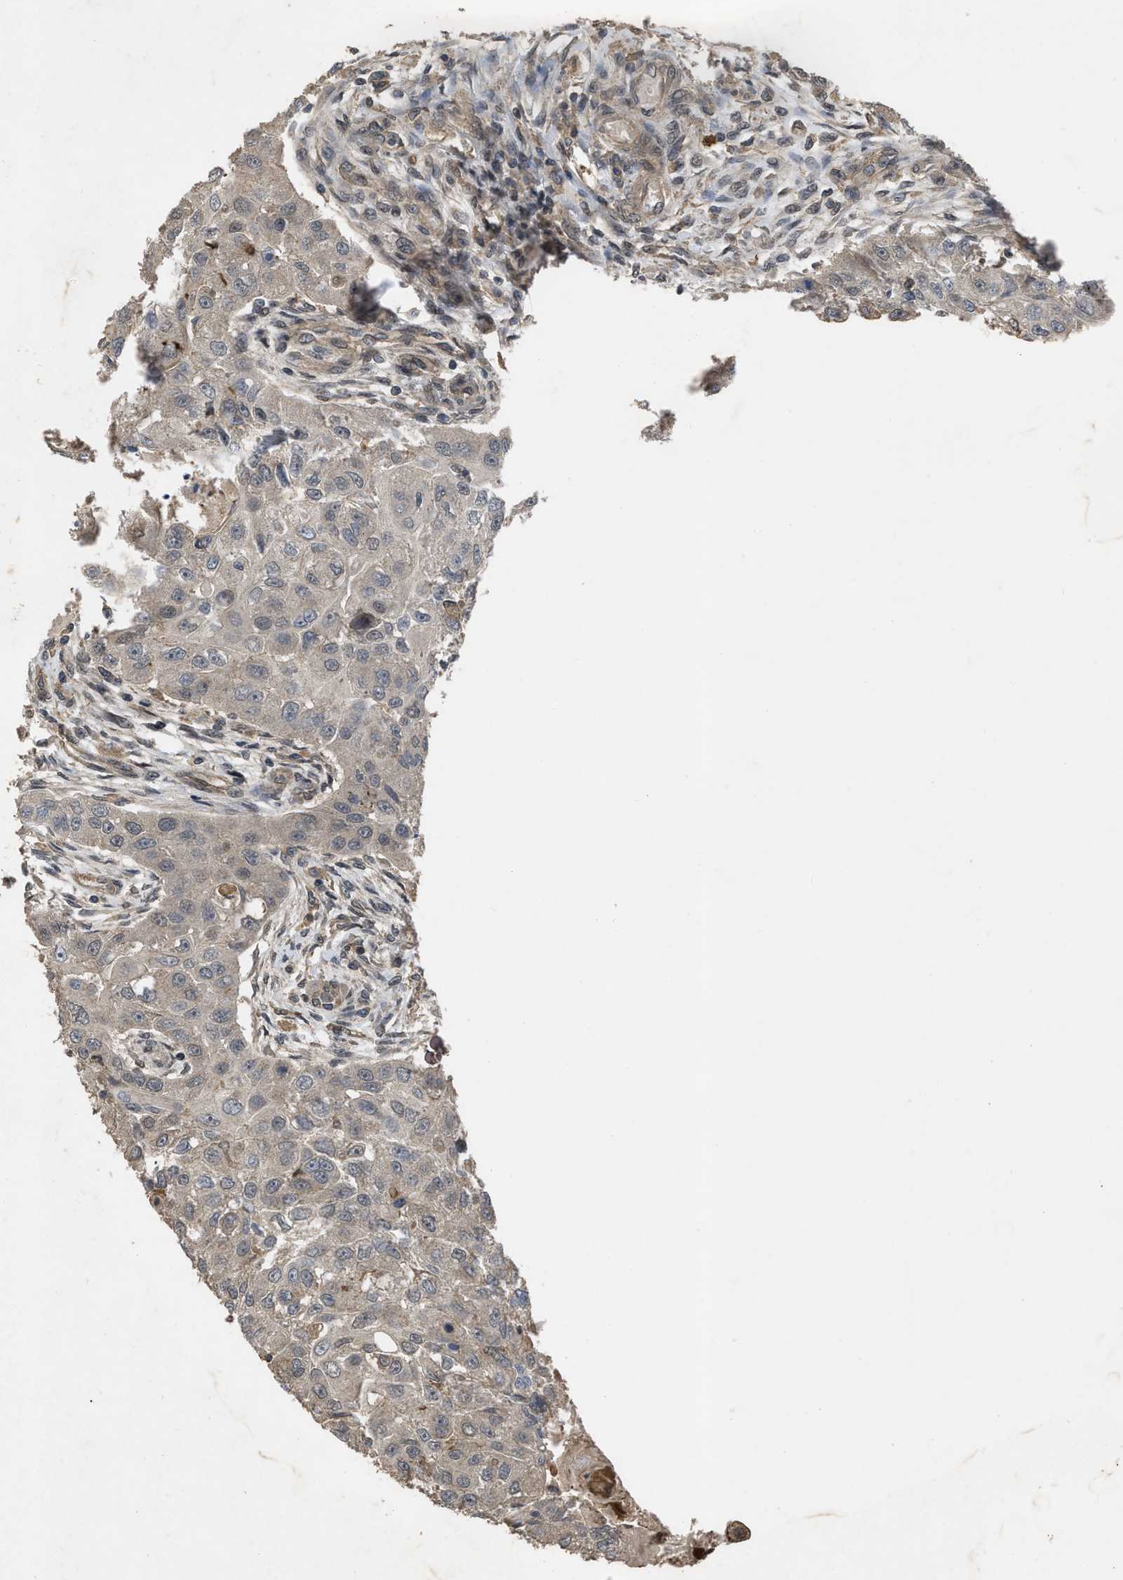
{"staining": {"intensity": "weak", "quantity": ">75%", "location": "cytoplasmic/membranous"}, "tissue": "head and neck cancer", "cell_type": "Tumor cells", "image_type": "cancer", "snomed": [{"axis": "morphology", "description": "Normal tissue, NOS"}, {"axis": "morphology", "description": "Squamous cell carcinoma, NOS"}, {"axis": "topography", "description": "Skeletal muscle"}, {"axis": "topography", "description": "Head-Neck"}], "caption": "An image showing weak cytoplasmic/membranous positivity in approximately >75% of tumor cells in head and neck squamous cell carcinoma, as visualized by brown immunohistochemical staining.", "gene": "UTRN", "patient": {"sex": "male", "age": 51}}